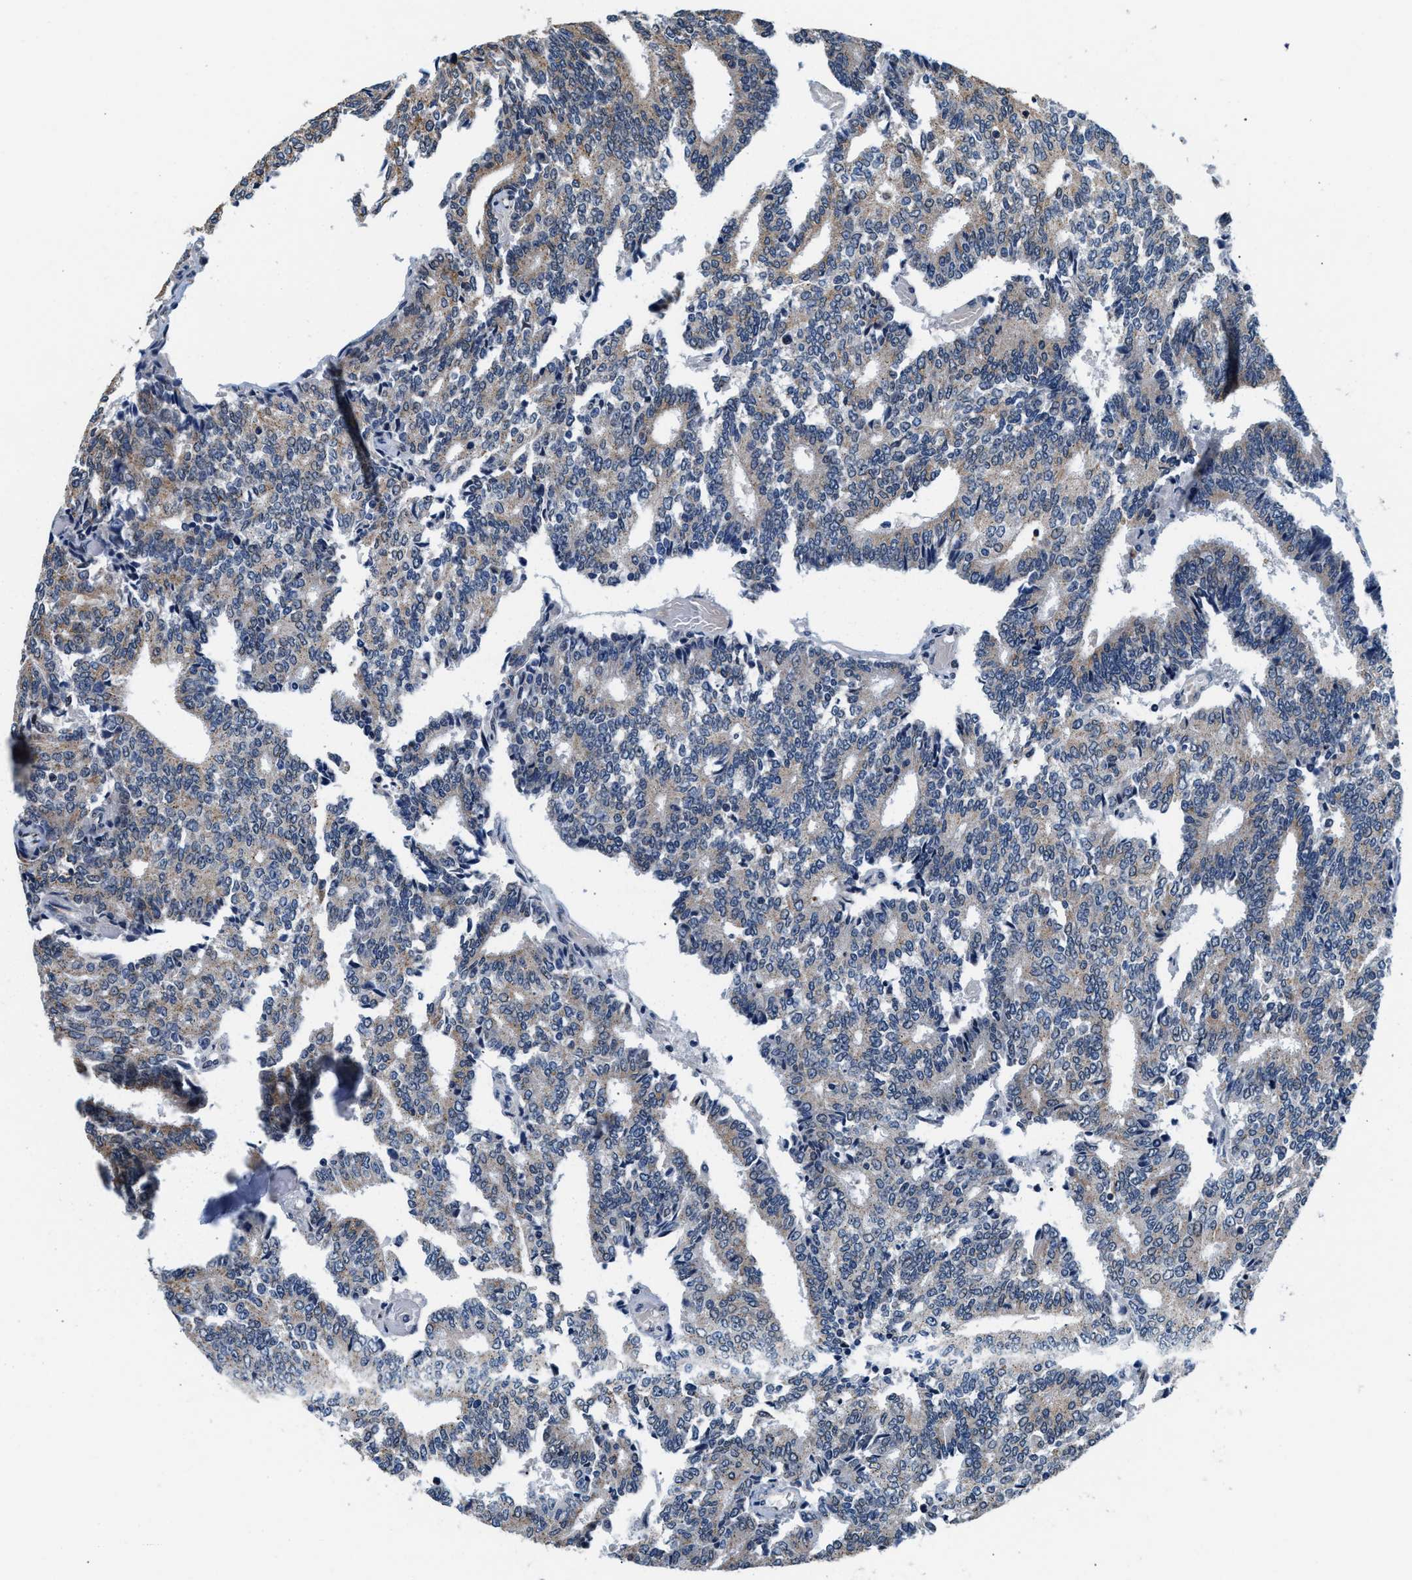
{"staining": {"intensity": "weak", "quantity": "25%-75%", "location": "cytoplasmic/membranous"}, "tissue": "prostate cancer", "cell_type": "Tumor cells", "image_type": "cancer", "snomed": [{"axis": "morphology", "description": "Adenocarcinoma, High grade"}, {"axis": "topography", "description": "Prostate"}], "caption": "High-power microscopy captured an immunohistochemistry (IHC) image of prostate high-grade adenocarcinoma, revealing weak cytoplasmic/membranous expression in about 25%-75% of tumor cells.", "gene": "KCNMB2", "patient": {"sex": "male", "age": 55}}